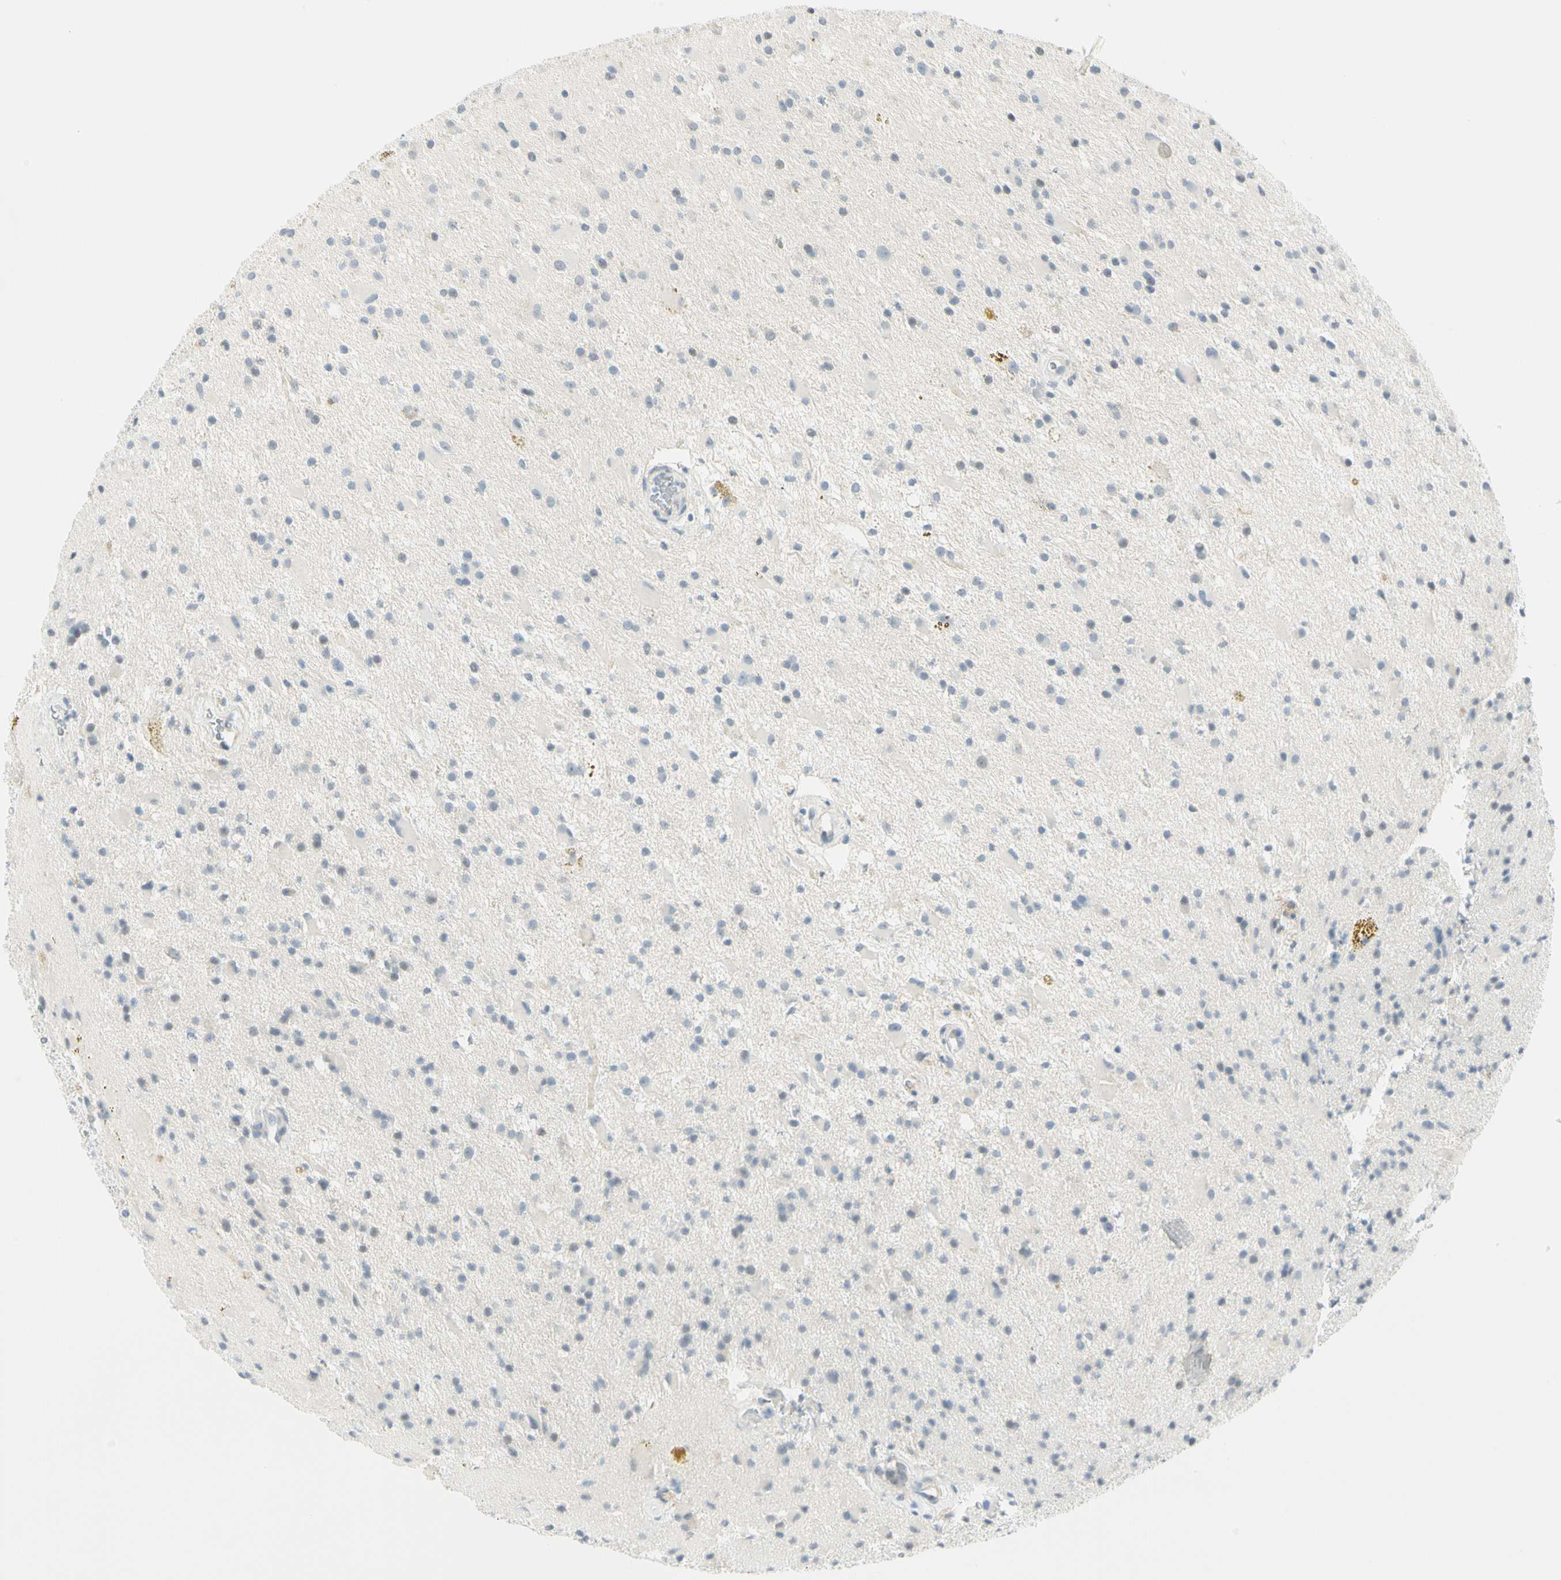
{"staining": {"intensity": "negative", "quantity": "none", "location": "none"}, "tissue": "glioma", "cell_type": "Tumor cells", "image_type": "cancer", "snomed": [{"axis": "morphology", "description": "Glioma, malignant, Low grade"}, {"axis": "topography", "description": "Brain"}], "caption": "Immunohistochemistry image of neoplastic tissue: low-grade glioma (malignant) stained with DAB (3,3'-diaminobenzidine) demonstrates no significant protein positivity in tumor cells.", "gene": "MLLT10", "patient": {"sex": "male", "age": 58}}